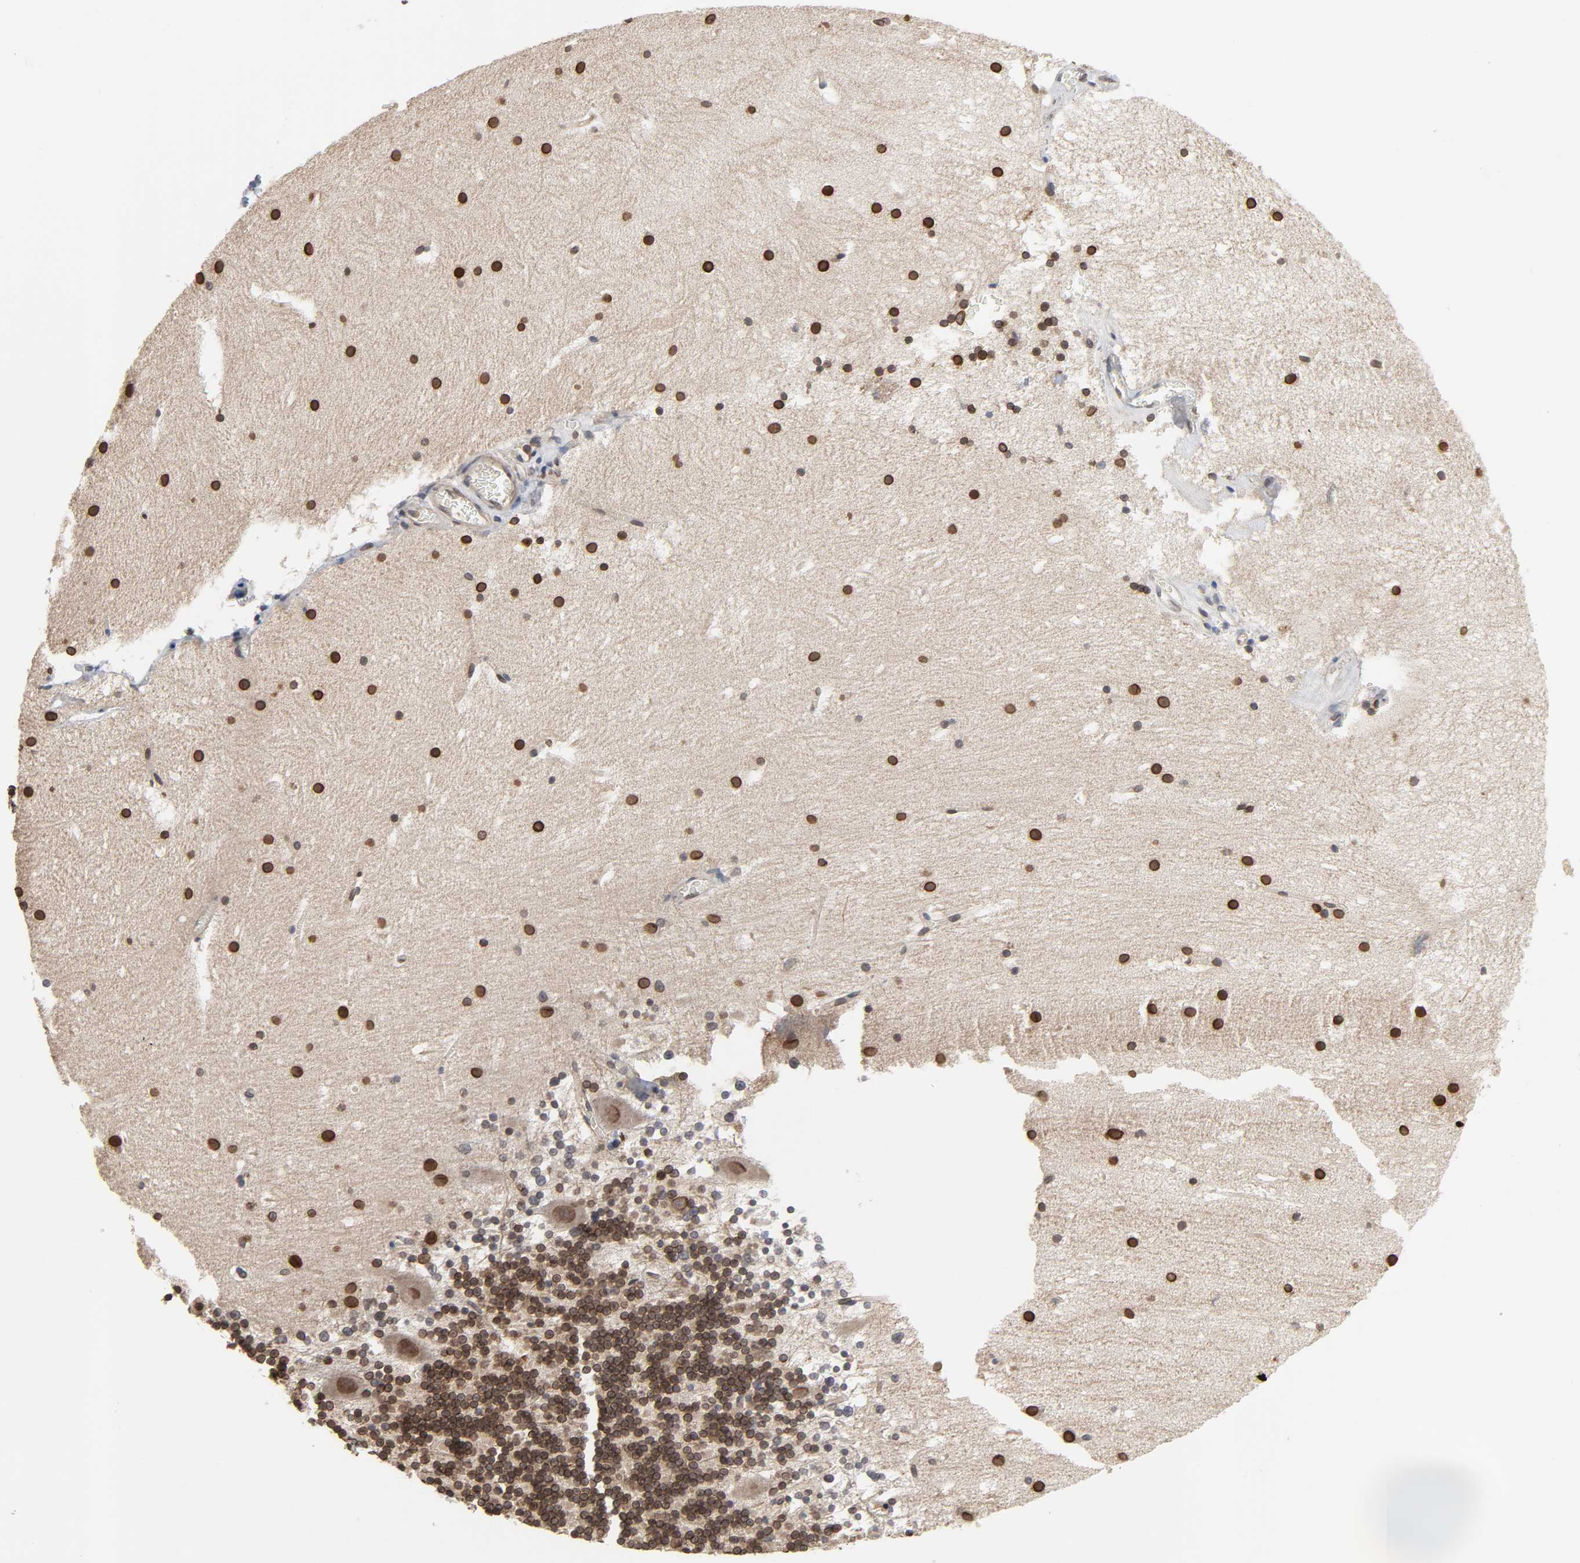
{"staining": {"intensity": "strong", "quantity": ">75%", "location": "cytoplasmic/membranous,nuclear"}, "tissue": "cerebellum", "cell_type": "Cells in granular layer", "image_type": "normal", "snomed": [{"axis": "morphology", "description": "Normal tissue, NOS"}, {"axis": "topography", "description": "Cerebellum"}], "caption": "IHC of unremarkable human cerebellum exhibits high levels of strong cytoplasmic/membranous,nuclear staining in about >75% of cells in granular layer.", "gene": "CCDC175", "patient": {"sex": "male", "age": 45}}